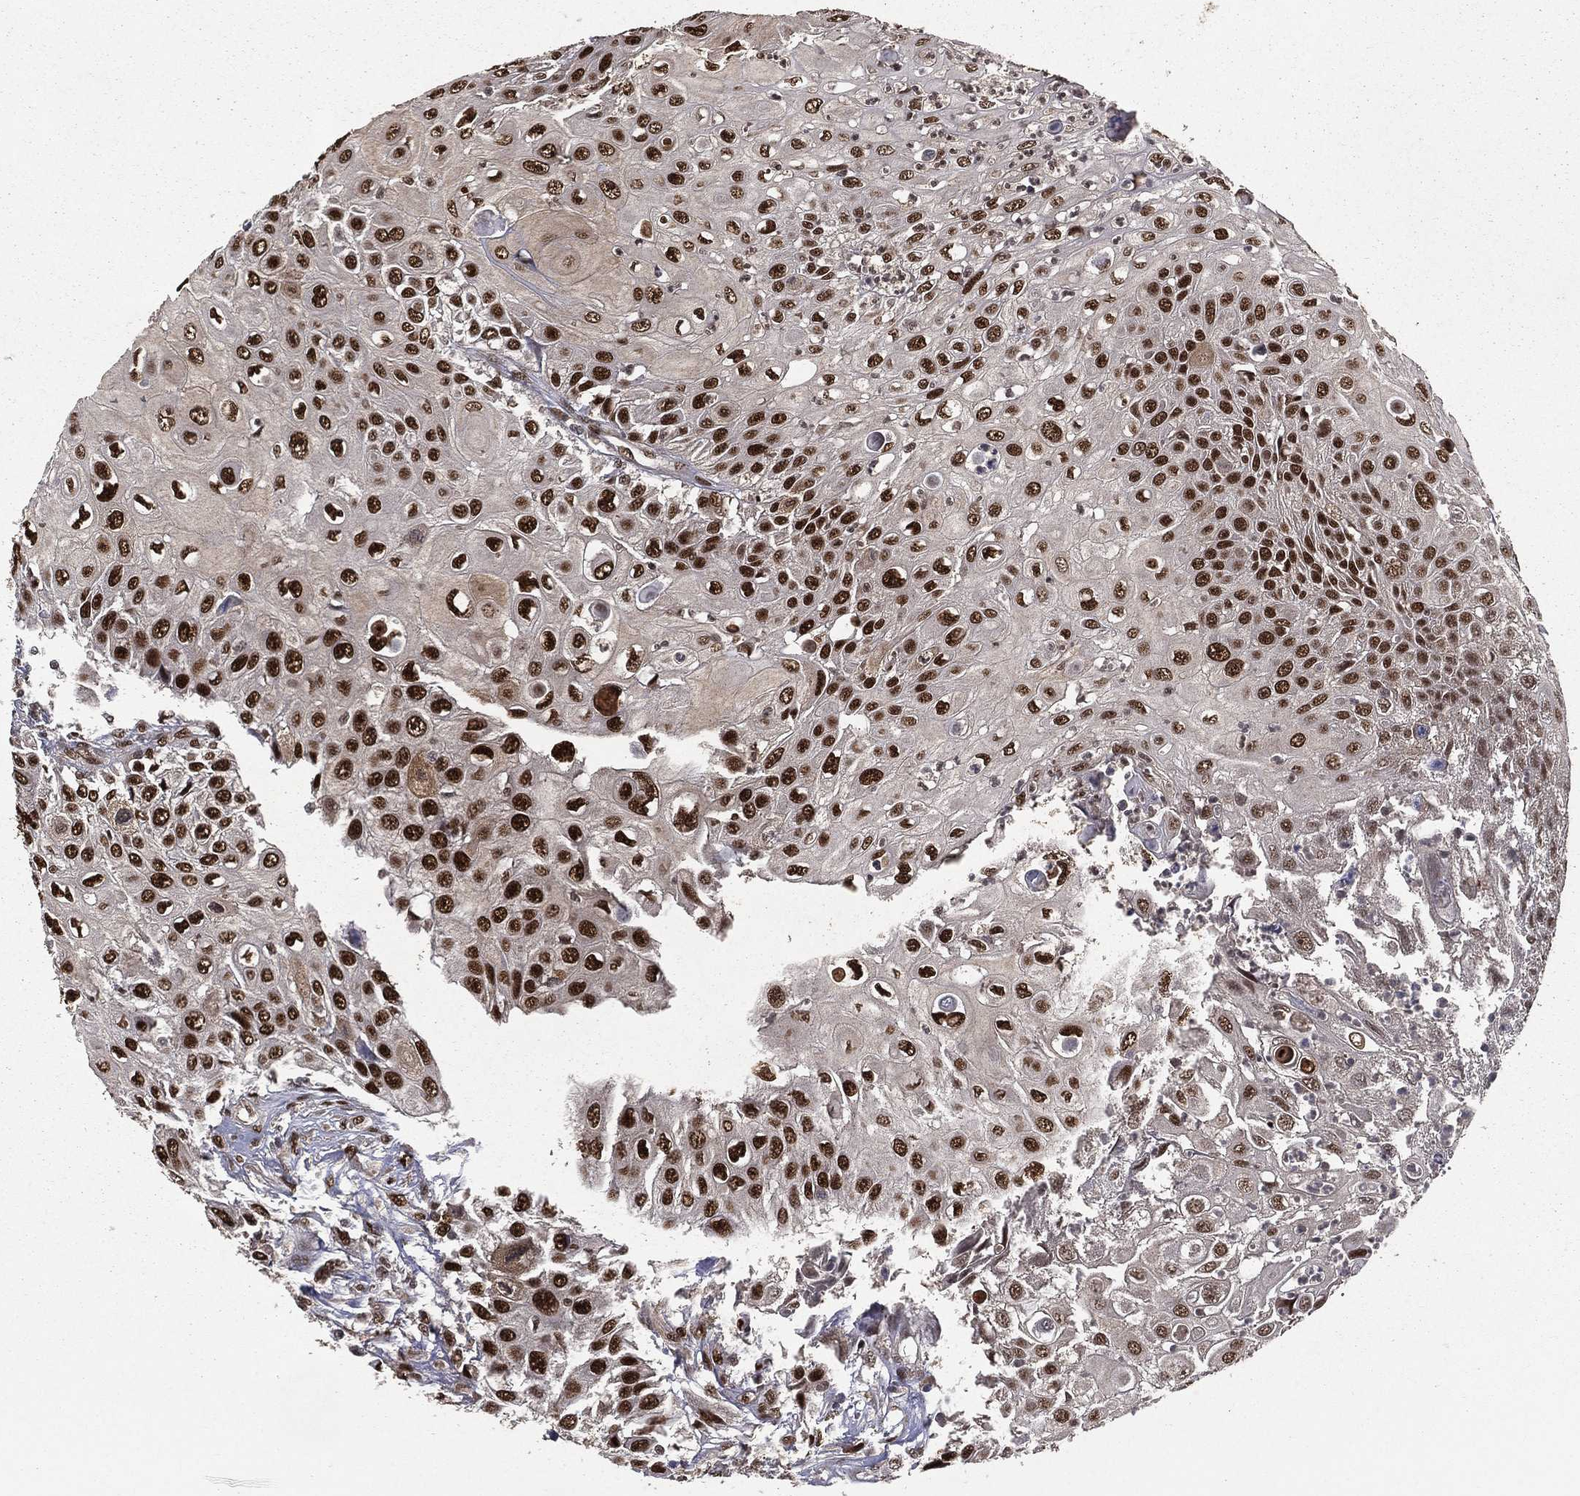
{"staining": {"intensity": "strong", "quantity": ">75%", "location": "nuclear"}, "tissue": "urothelial cancer", "cell_type": "Tumor cells", "image_type": "cancer", "snomed": [{"axis": "morphology", "description": "Urothelial carcinoma, High grade"}, {"axis": "topography", "description": "Urinary bladder"}], "caption": "Immunohistochemistry histopathology image of neoplastic tissue: urothelial cancer stained using immunohistochemistry (IHC) reveals high levels of strong protein expression localized specifically in the nuclear of tumor cells, appearing as a nuclear brown color.", "gene": "JMJD6", "patient": {"sex": "female", "age": 79}}